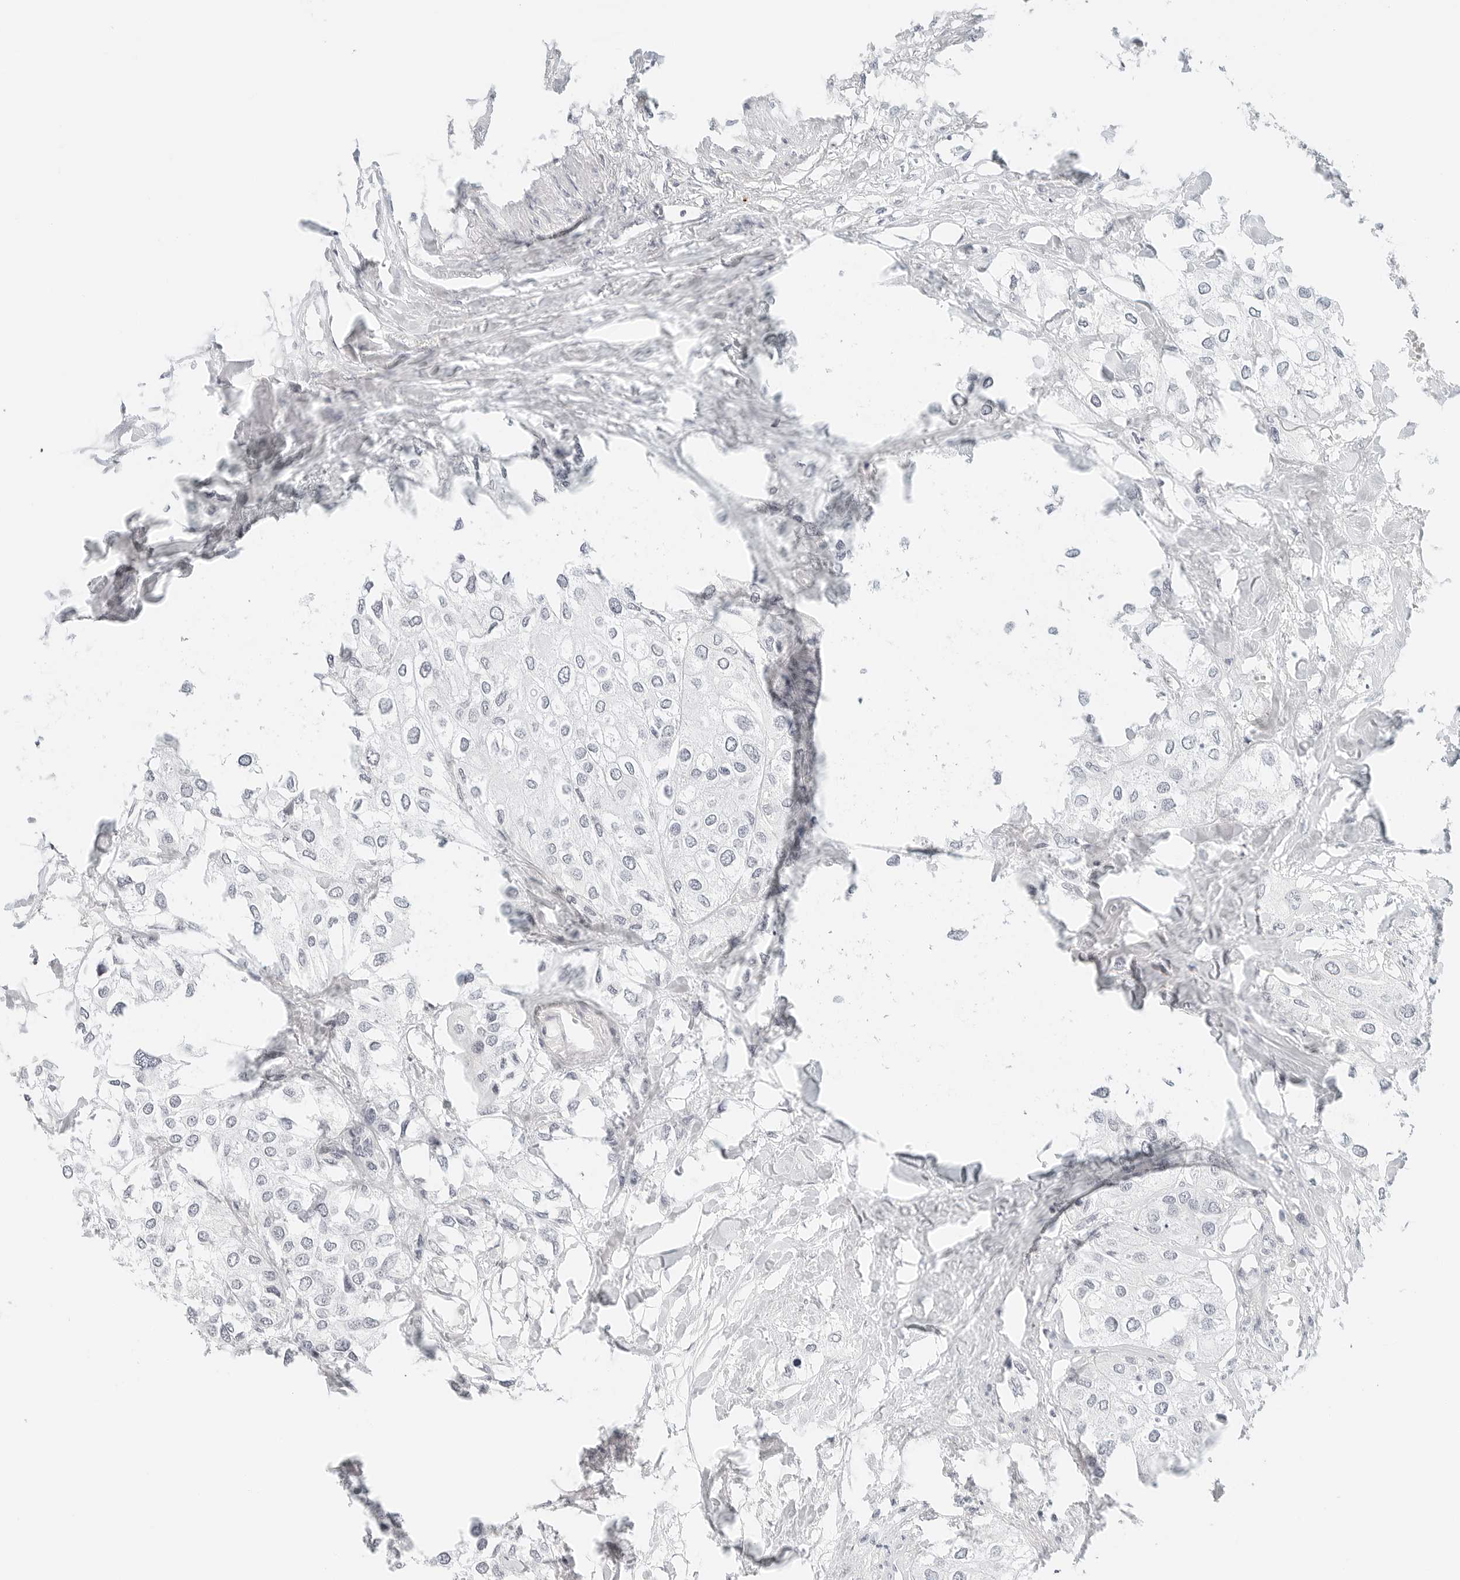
{"staining": {"intensity": "negative", "quantity": "none", "location": "none"}, "tissue": "urothelial cancer", "cell_type": "Tumor cells", "image_type": "cancer", "snomed": [{"axis": "morphology", "description": "Urothelial carcinoma, High grade"}, {"axis": "topography", "description": "Urinary bladder"}], "caption": "The histopathology image exhibits no staining of tumor cells in high-grade urothelial carcinoma.", "gene": "NEO1", "patient": {"sex": "male", "age": 64}}